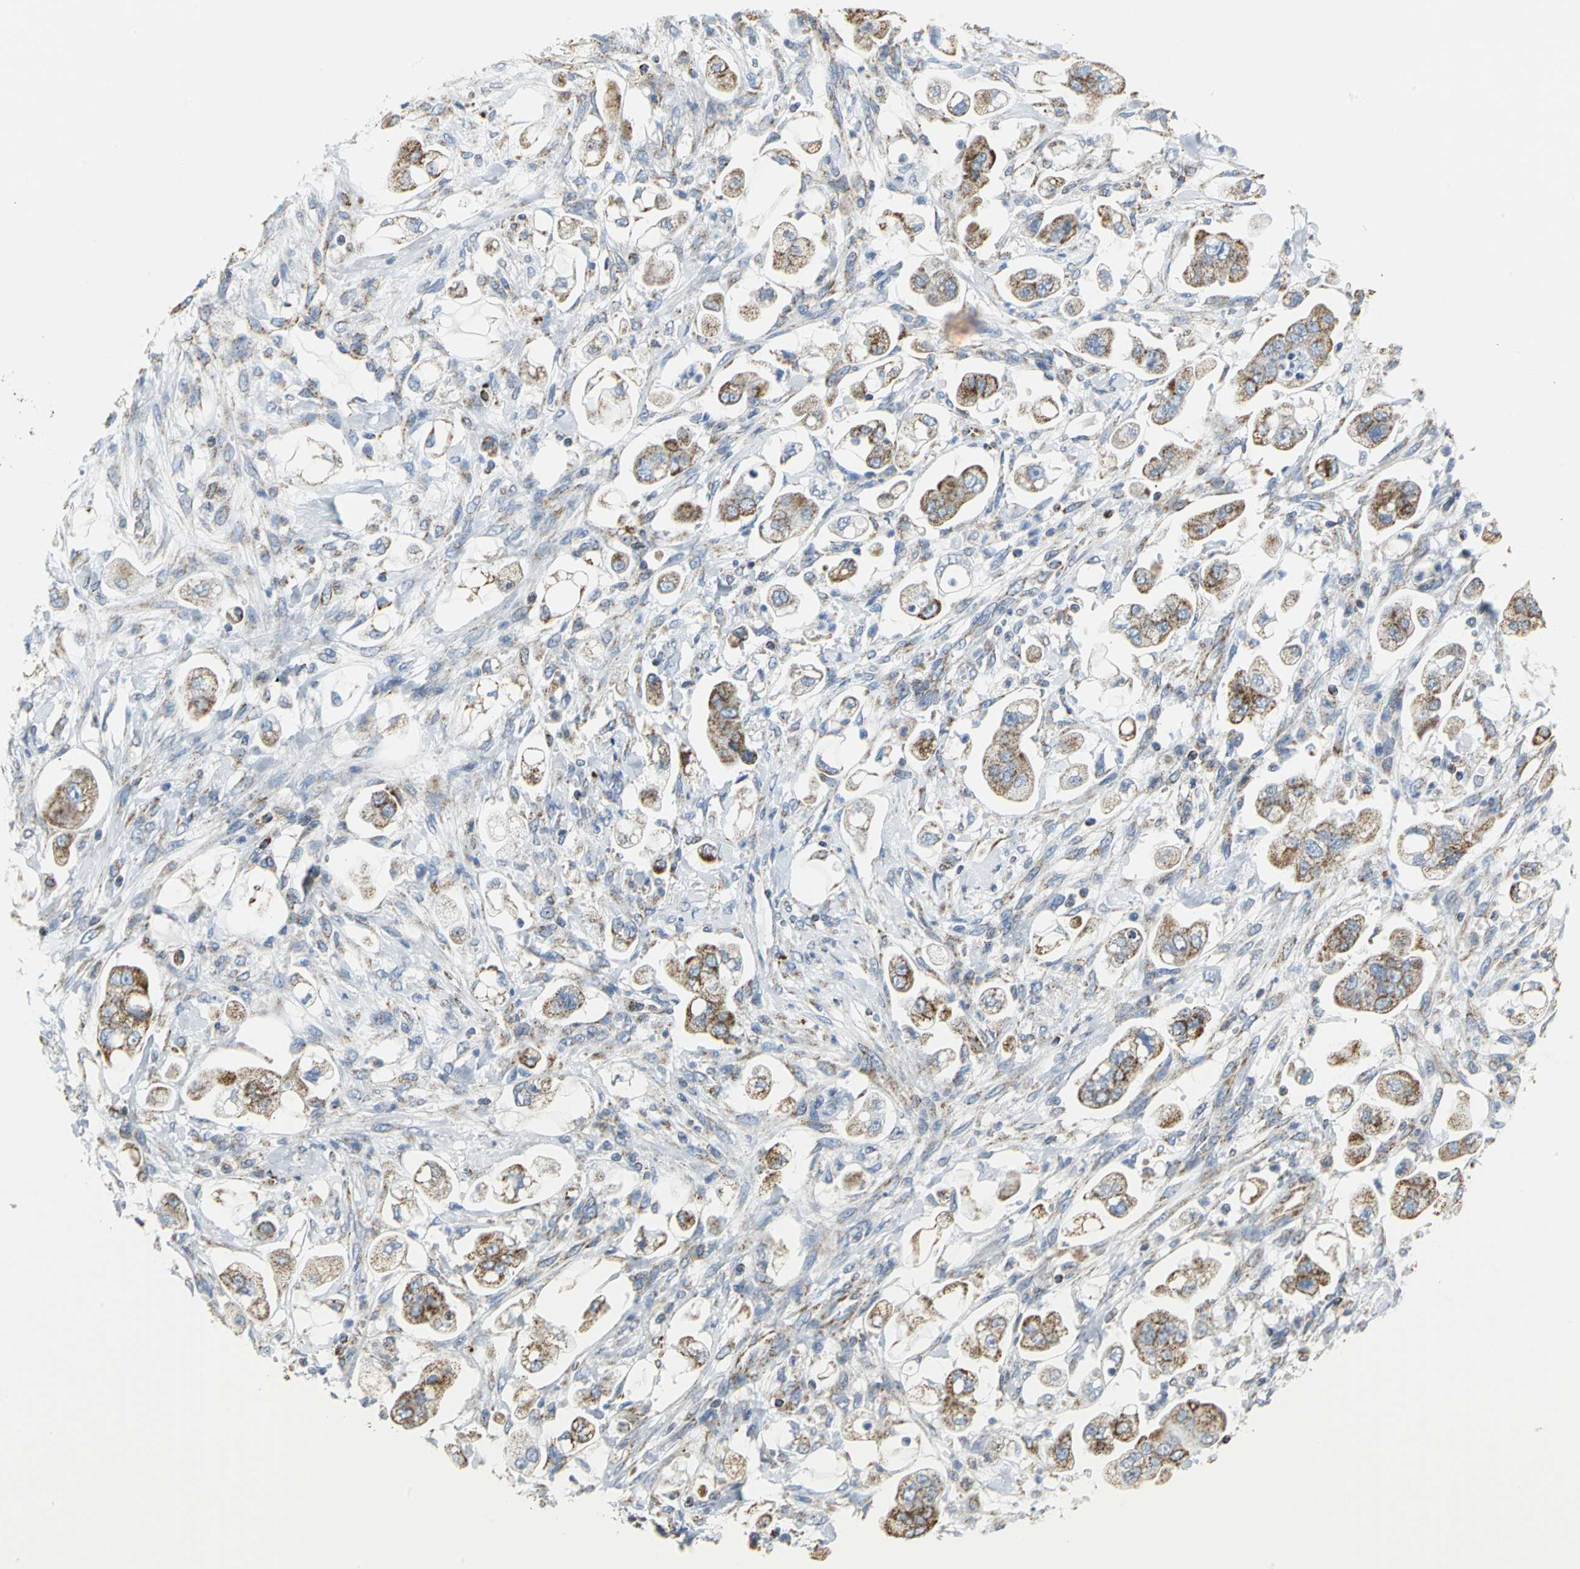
{"staining": {"intensity": "moderate", "quantity": ">75%", "location": "cytoplasmic/membranous"}, "tissue": "stomach cancer", "cell_type": "Tumor cells", "image_type": "cancer", "snomed": [{"axis": "morphology", "description": "Adenocarcinoma, NOS"}, {"axis": "topography", "description": "Stomach"}], "caption": "Immunohistochemistry histopathology image of stomach adenocarcinoma stained for a protein (brown), which displays medium levels of moderate cytoplasmic/membranous staining in approximately >75% of tumor cells.", "gene": "NTRK1", "patient": {"sex": "male", "age": 62}}